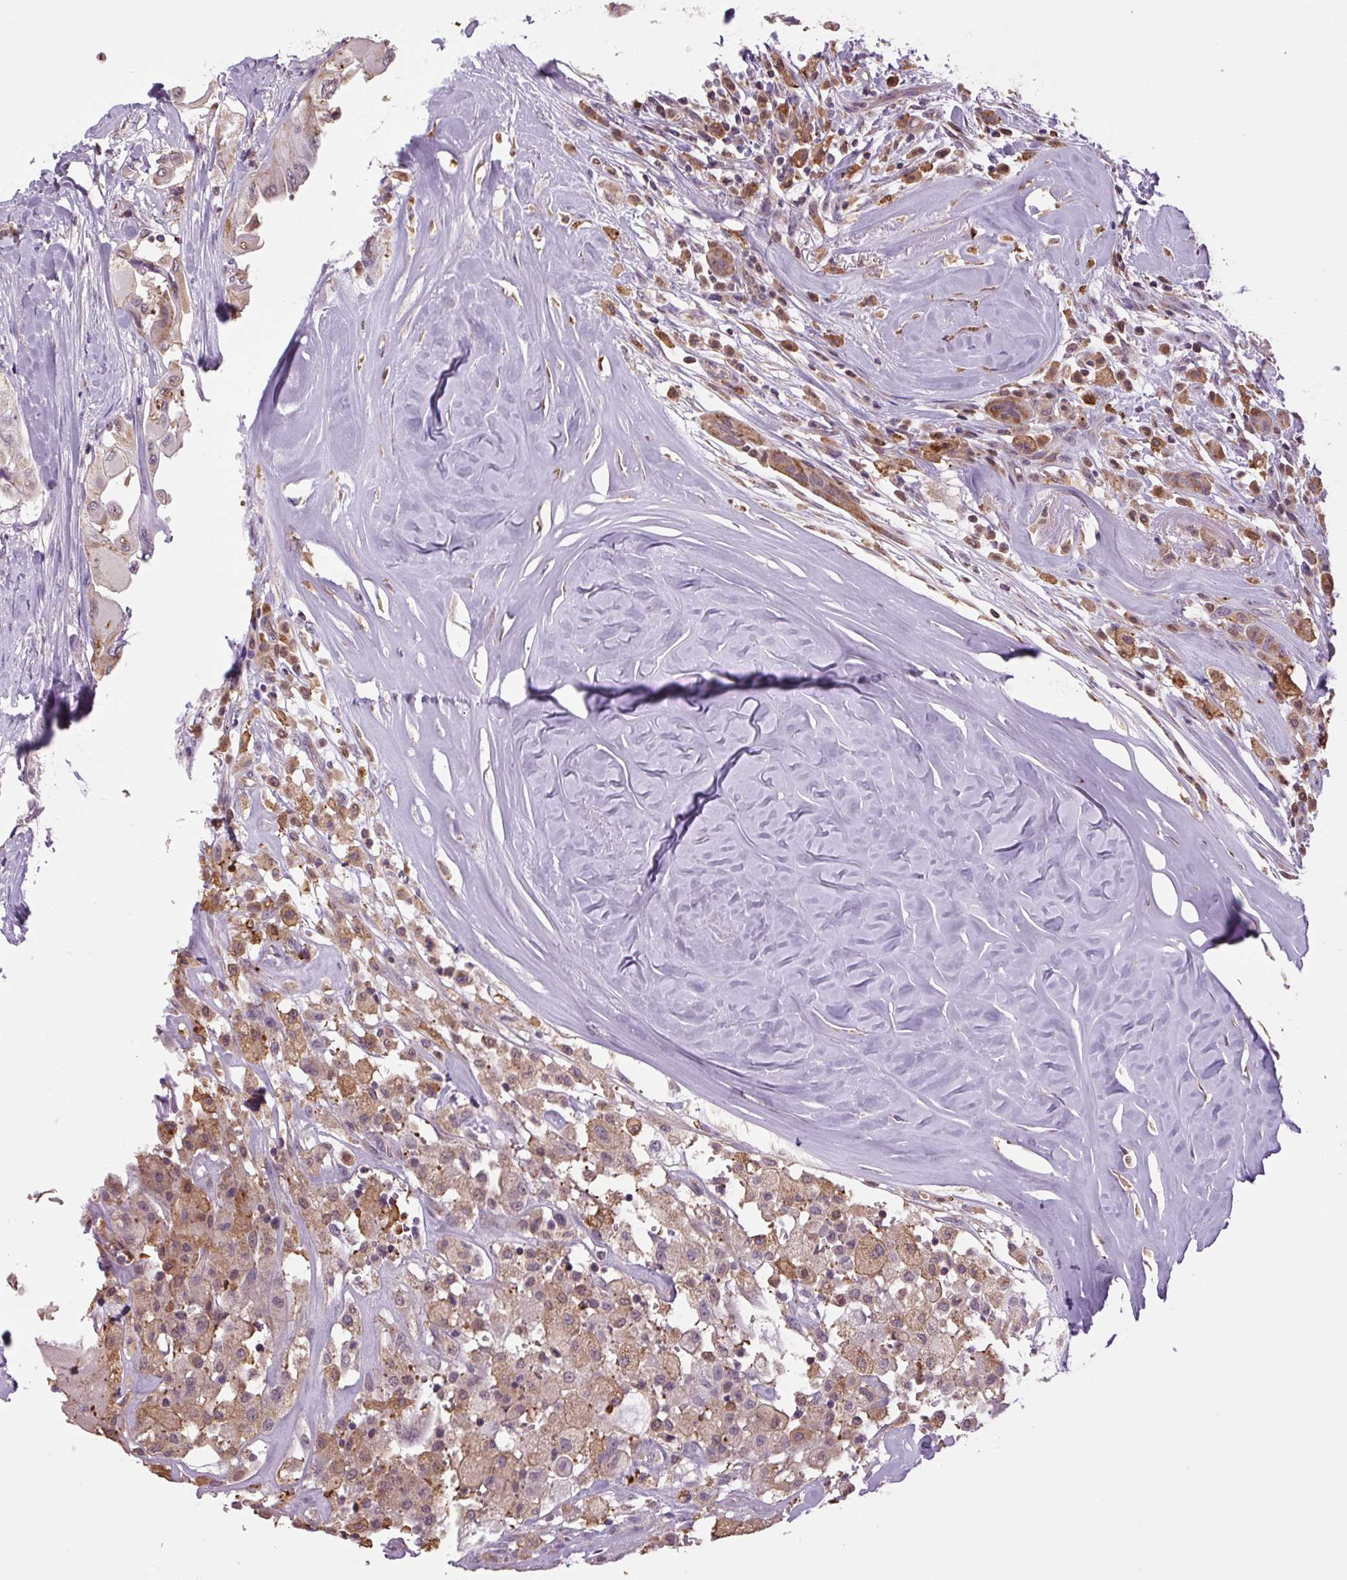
{"staining": {"intensity": "moderate", "quantity": ">75%", "location": "cytoplasmic/membranous,nuclear"}, "tissue": "thyroid cancer", "cell_type": "Tumor cells", "image_type": "cancer", "snomed": [{"axis": "morphology", "description": "Normal tissue, NOS"}, {"axis": "morphology", "description": "Papillary adenocarcinoma, NOS"}, {"axis": "topography", "description": "Thyroid gland"}], "caption": "Immunohistochemical staining of human papillary adenocarcinoma (thyroid) exhibits moderate cytoplasmic/membranous and nuclear protein positivity in approximately >75% of tumor cells.", "gene": "SGF29", "patient": {"sex": "female", "age": 59}}